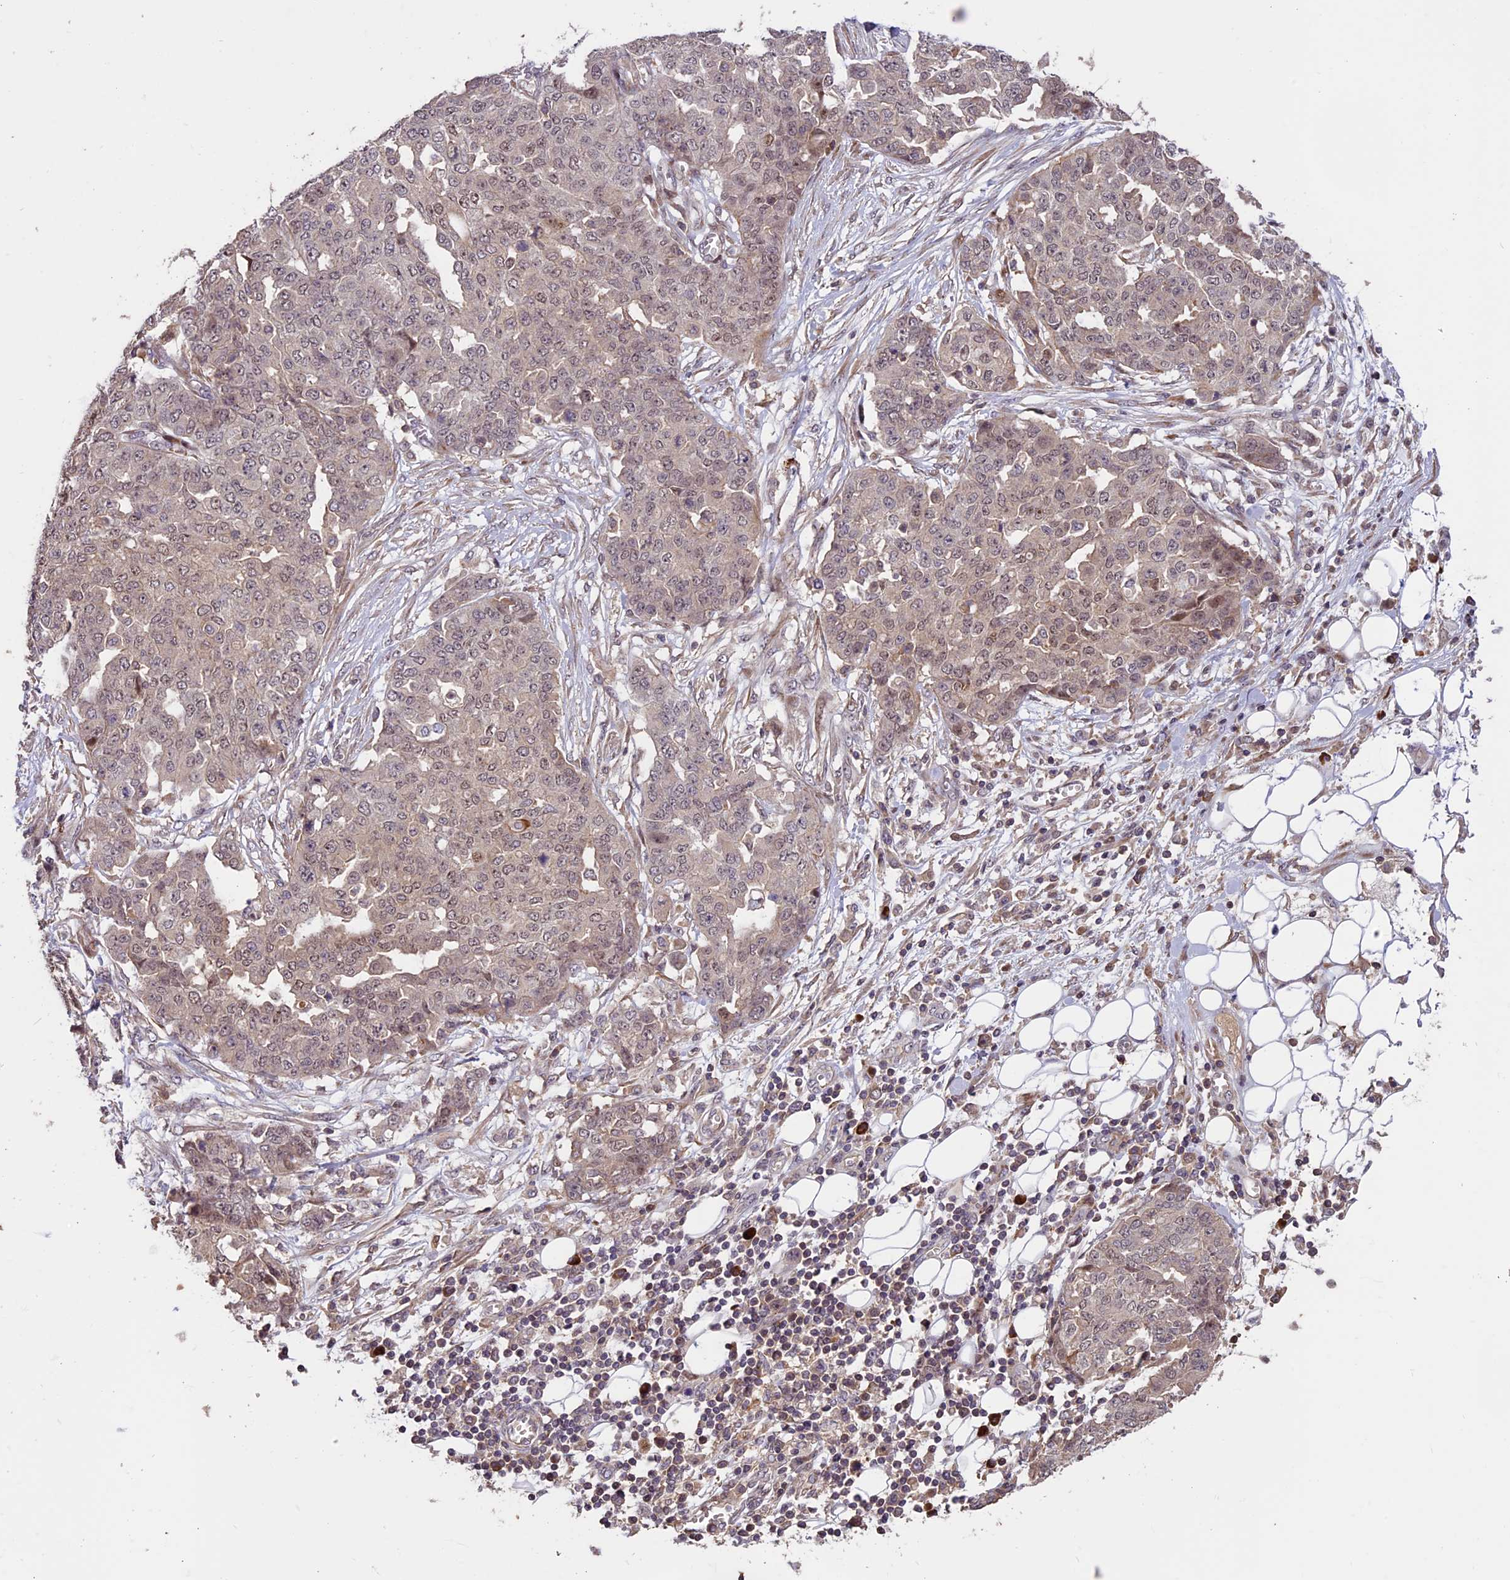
{"staining": {"intensity": "weak", "quantity": ">75%", "location": "nuclear"}, "tissue": "ovarian cancer", "cell_type": "Tumor cells", "image_type": "cancer", "snomed": [{"axis": "morphology", "description": "Cystadenocarcinoma, serous, NOS"}, {"axis": "topography", "description": "Soft tissue"}, {"axis": "topography", "description": "Ovary"}], "caption": "Immunohistochemistry of ovarian cancer demonstrates low levels of weak nuclear staining in about >75% of tumor cells.", "gene": "ENHO", "patient": {"sex": "female", "age": 57}}